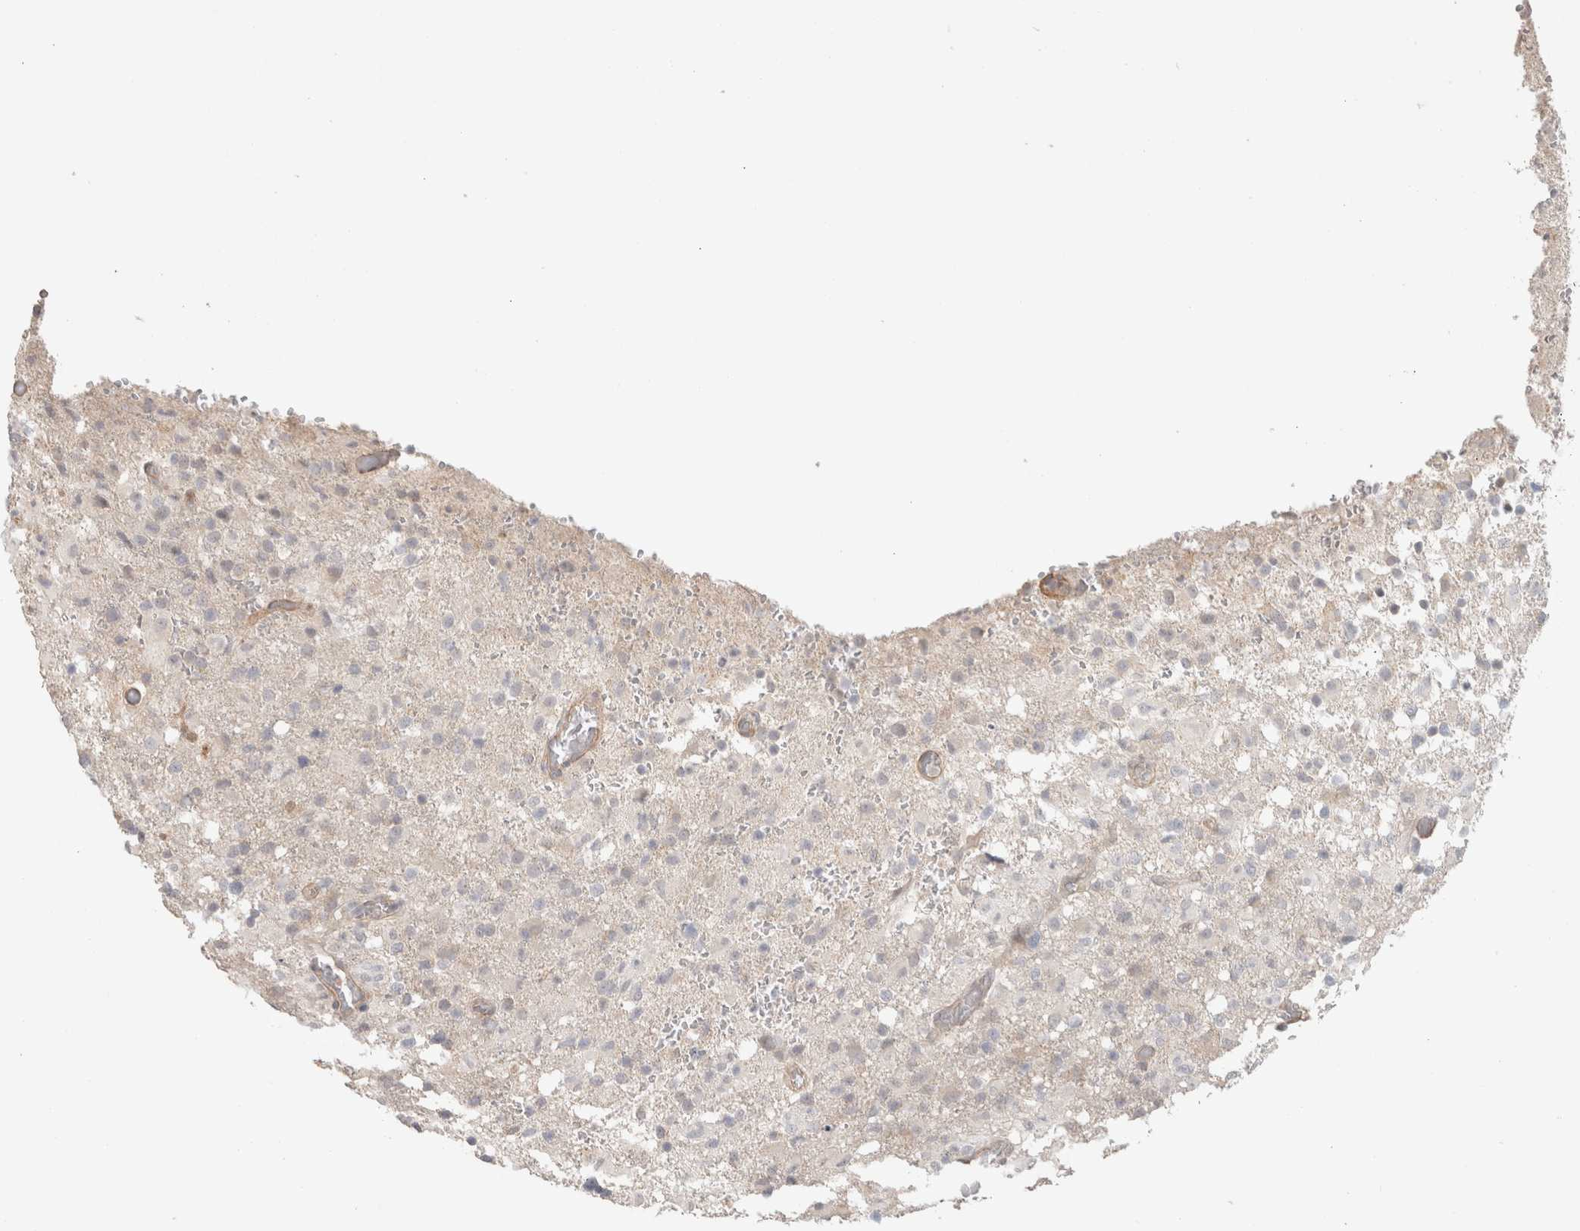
{"staining": {"intensity": "negative", "quantity": "none", "location": "none"}, "tissue": "glioma", "cell_type": "Tumor cells", "image_type": "cancer", "snomed": [{"axis": "morphology", "description": "Glioma, malignant, High grade"}, {"axis": "topography", "description": "Brain"}], "caption": "Immunohistochemistry (IHC) photomicrograph of neoplastic tissue: glioma stained with DAB reveals no significant protein expression in tumor cells.", "gene": "HSPG2", "patient": {"sex": "female", "age": 57}}